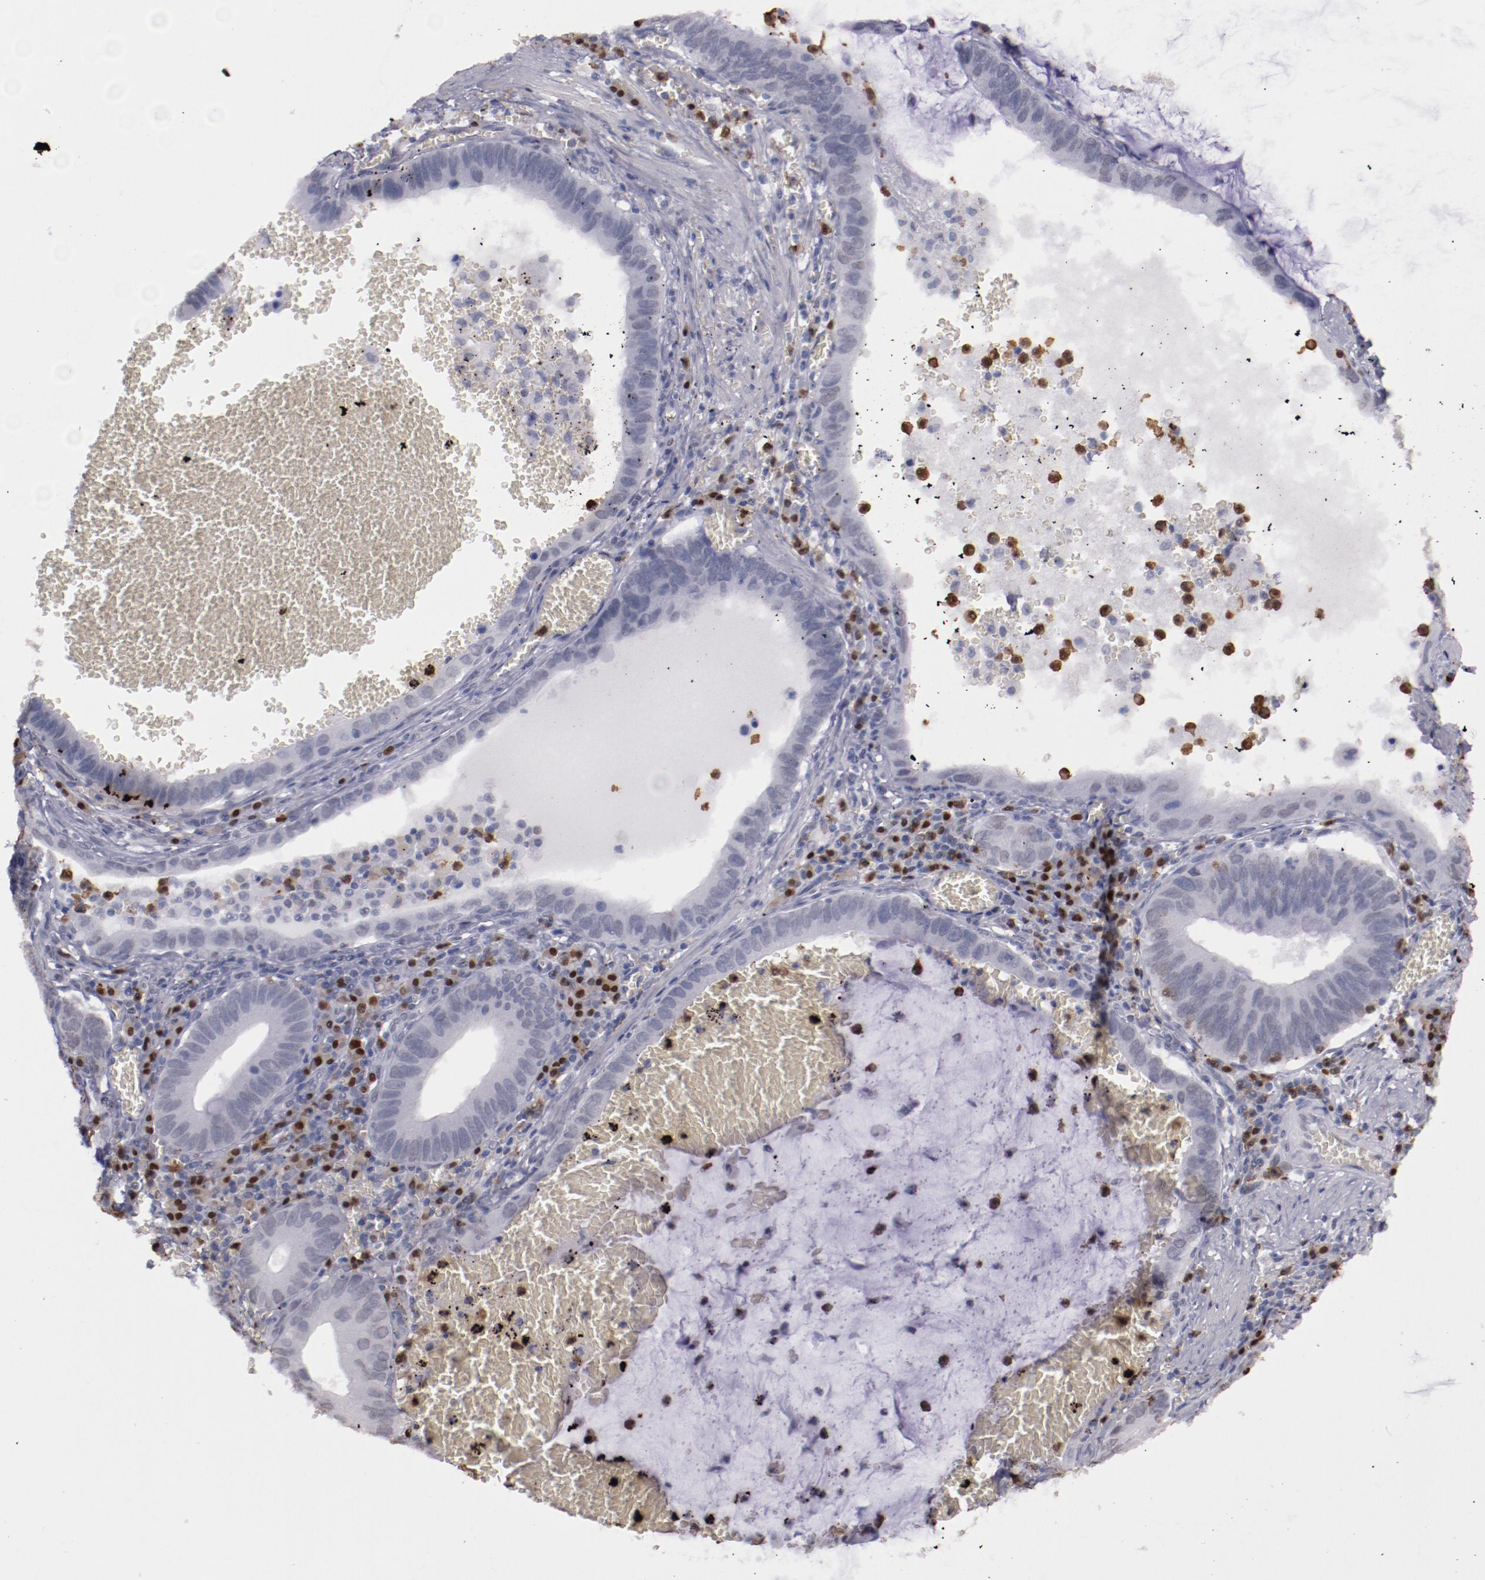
{"staining": {"intensity": "negative", "quantity": "none", "location": "none"}, "tissue": "stomach cancer", "cell_type": "Tumor cells", "image_type": "cancer", "snomed": [{"axis": "morphology", "description": "Adenocarcinoma, NOS"}, {"axis": "topography", "description": "Stomach"}, {"axis": "topography", "description": "Gastric cardia"}], "caption": "Immunohistochemistry photomicrograph of stomach adenocarcinoma stained for a protein (brown), which reveals no expression in tumor cells.", "gene": "IRF4", "patient": {"sex": "male", "age": 59}}